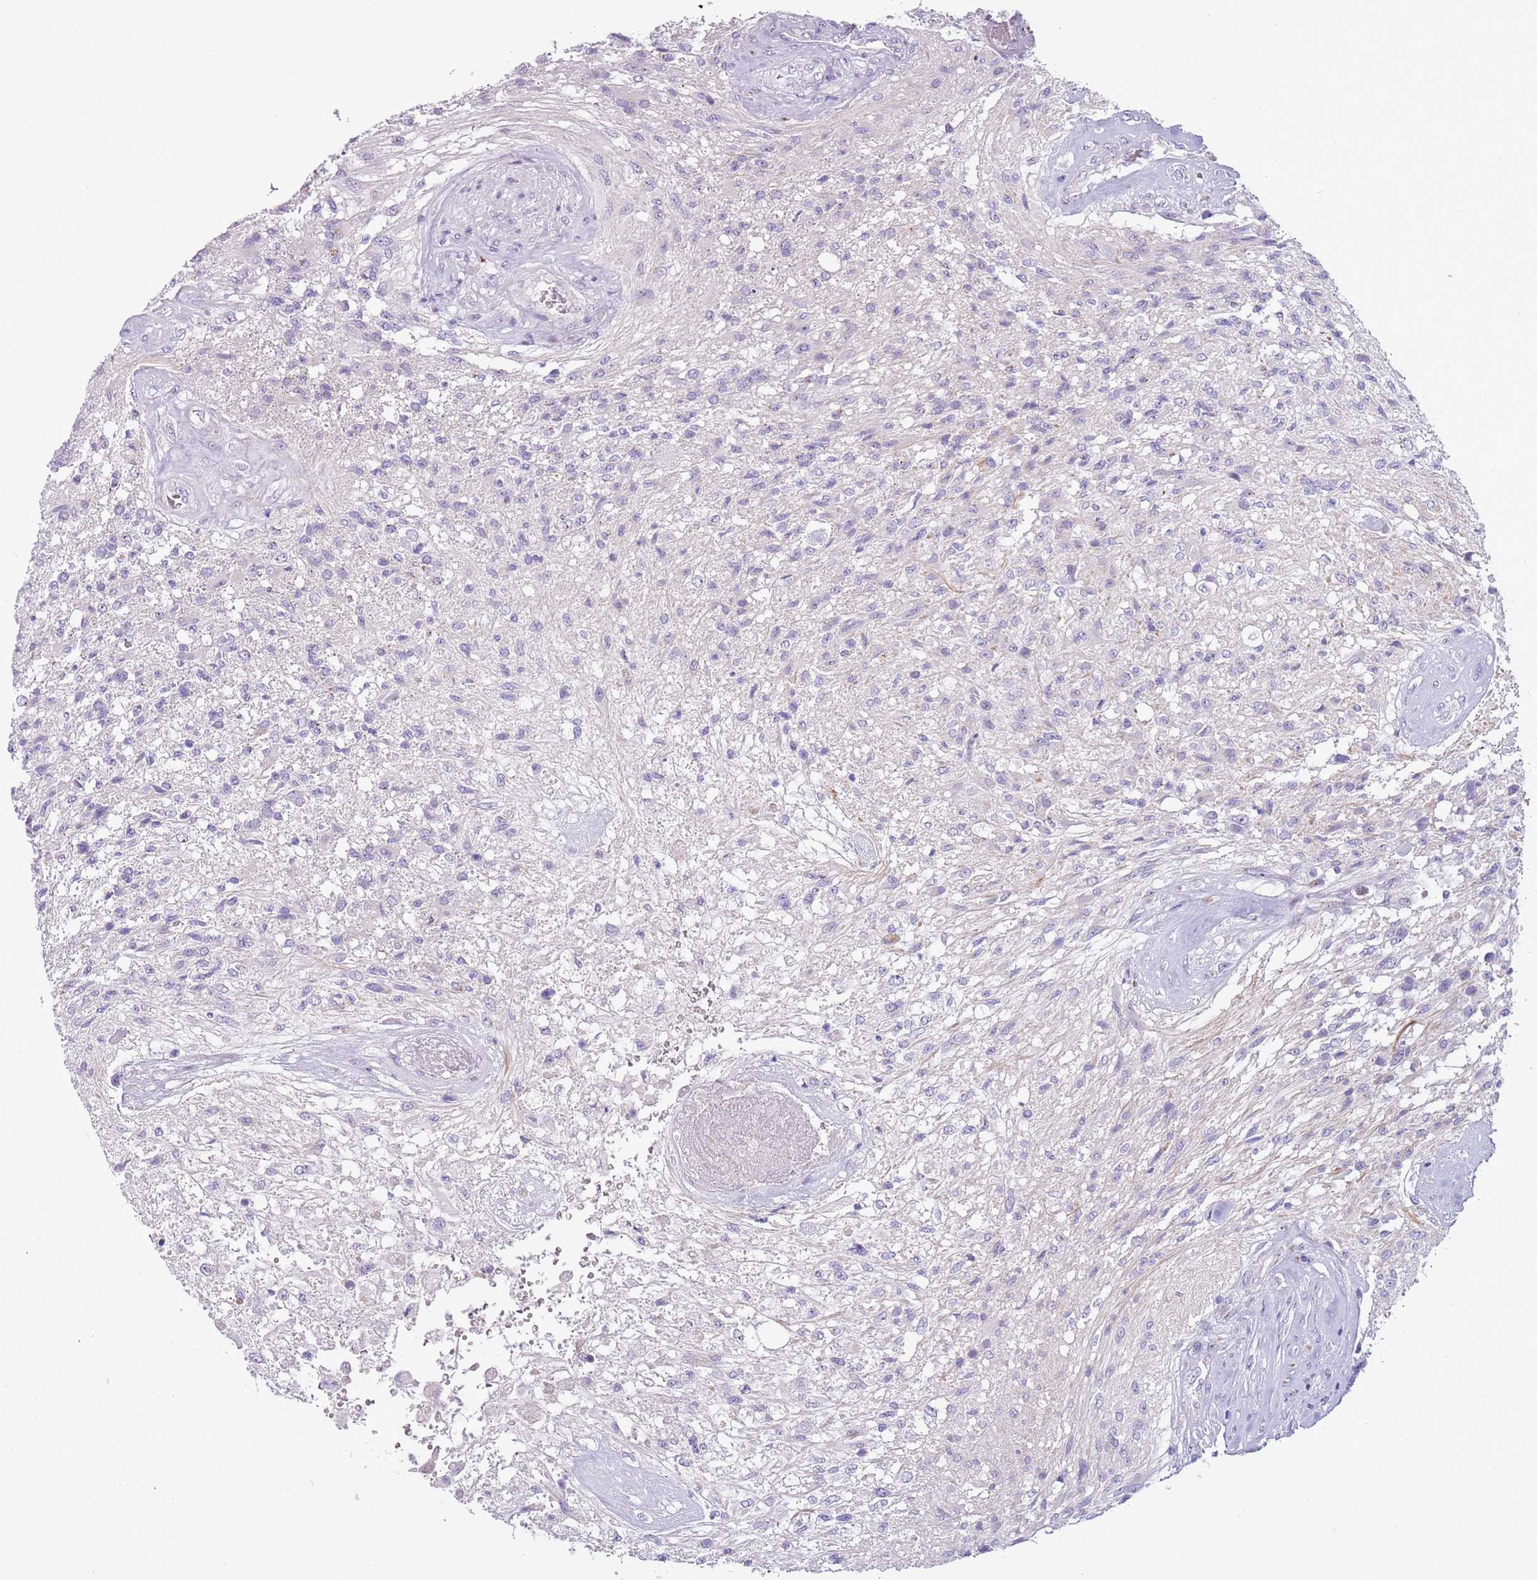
{"staining": {"intensity": "negative", "quantity": "none", "location": "none"}, "tissue": "glioma", "cell_type": "Tumor cells", "image_type": "cancer", "snomed": [{"axis": "morphology", "description": "Glioma, malignant, High grade"}, {"axis": "topography", "description": "Brain"}], "caption": "Glioma stained for a protein using immunohistochemistry reveals no staining tumor cells.", "gene": "NBPF6", "patient": {"sex": "male", "age": 56}}